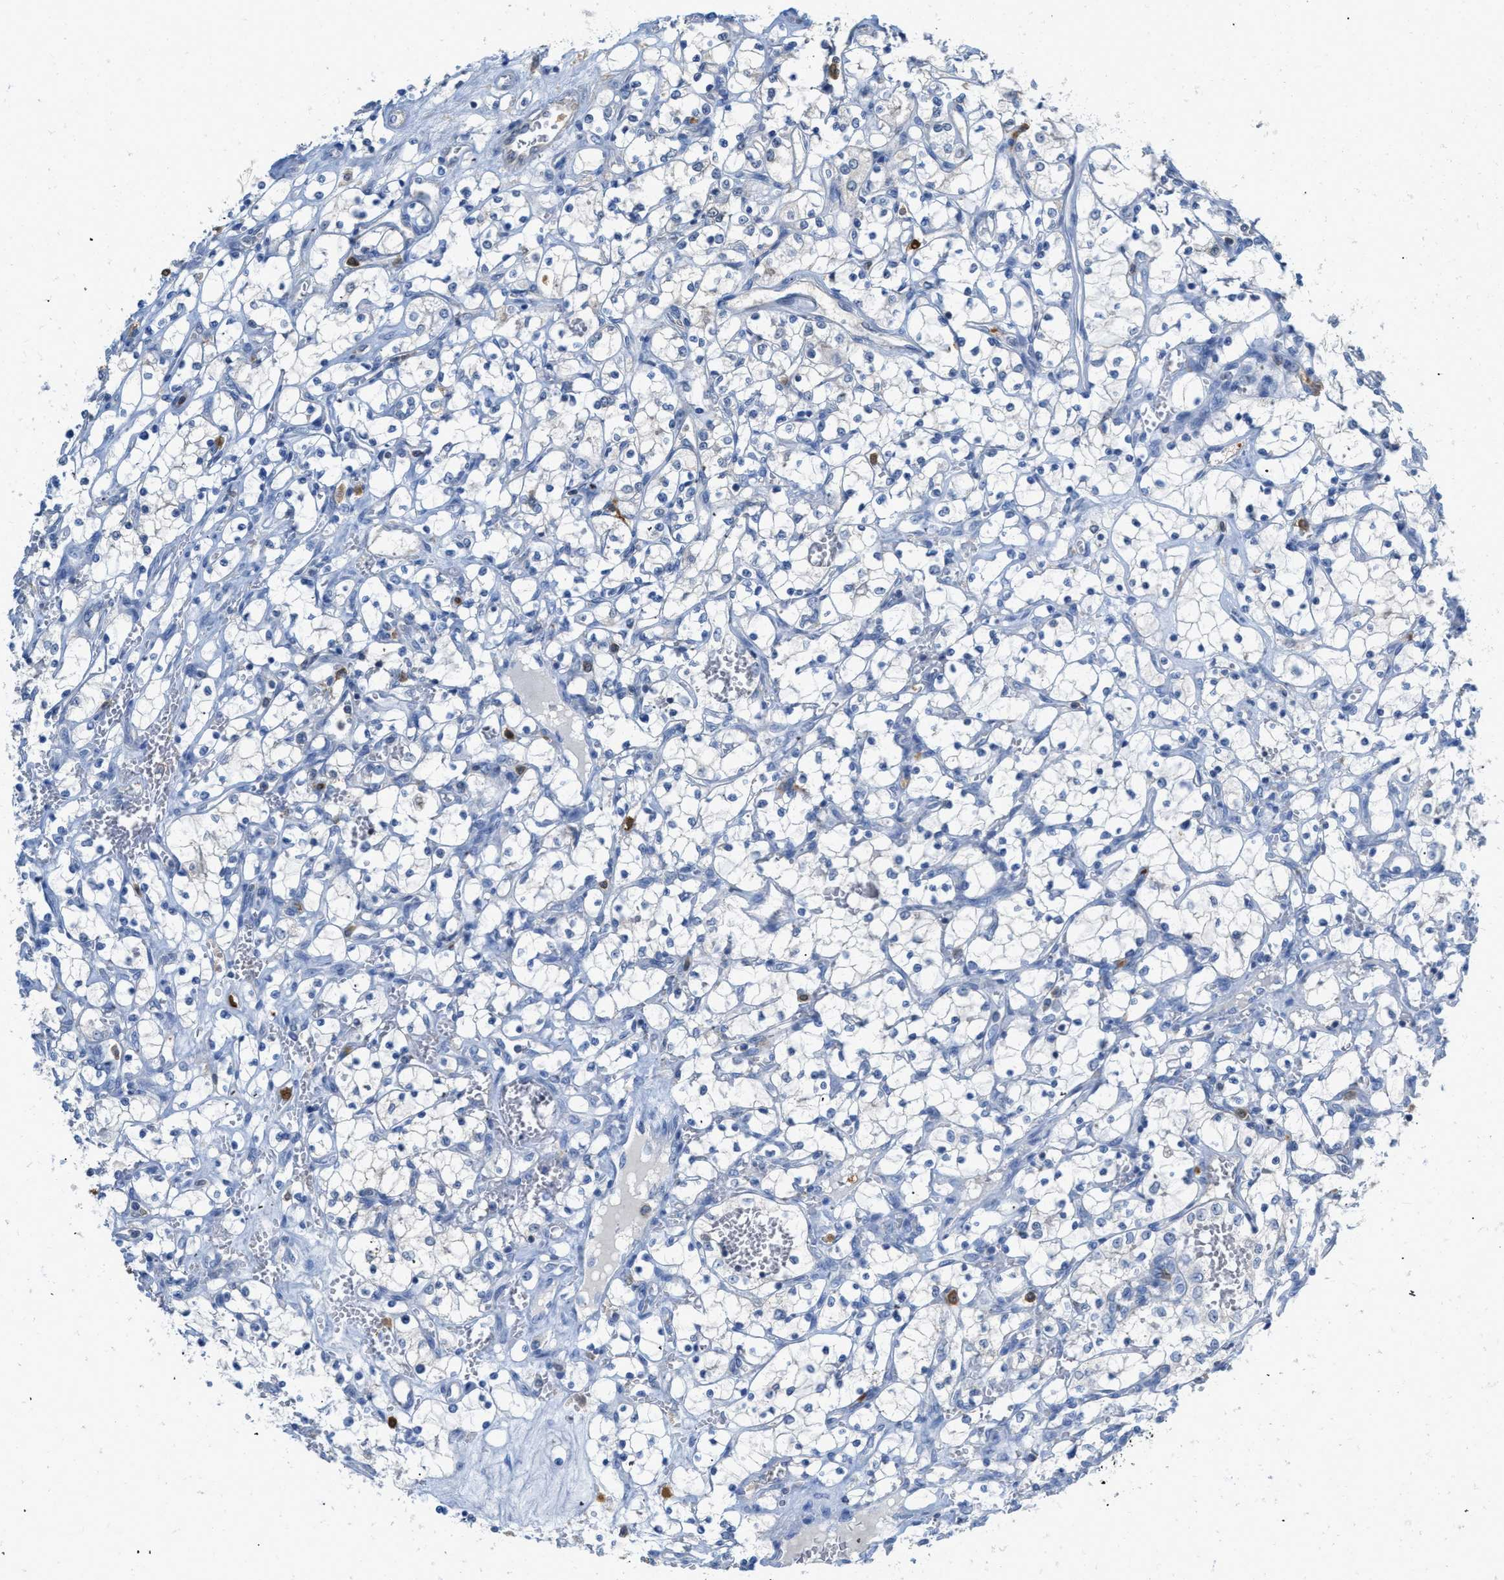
{"staining": {"intensity": "negative", "quantity": "none", "location": "none"}, "tissue": "renal cancer", "cell_type": "Tumor cells", "image_type": "cancer", "snomed": [{"axis": "morphology", "description": "Adenocarcinoma, NOS"}, {"axis": "topography", "description": "Kidney"}], "caption": "This micrograph is of adenocarcinoma (renal) stained with IHC to label a protein in brown with the nuclei are counter-stained blue. There is no expression in tumor cells.", "gene": "SERPINB1", "patient": {"sex": "female", "age": 69}}